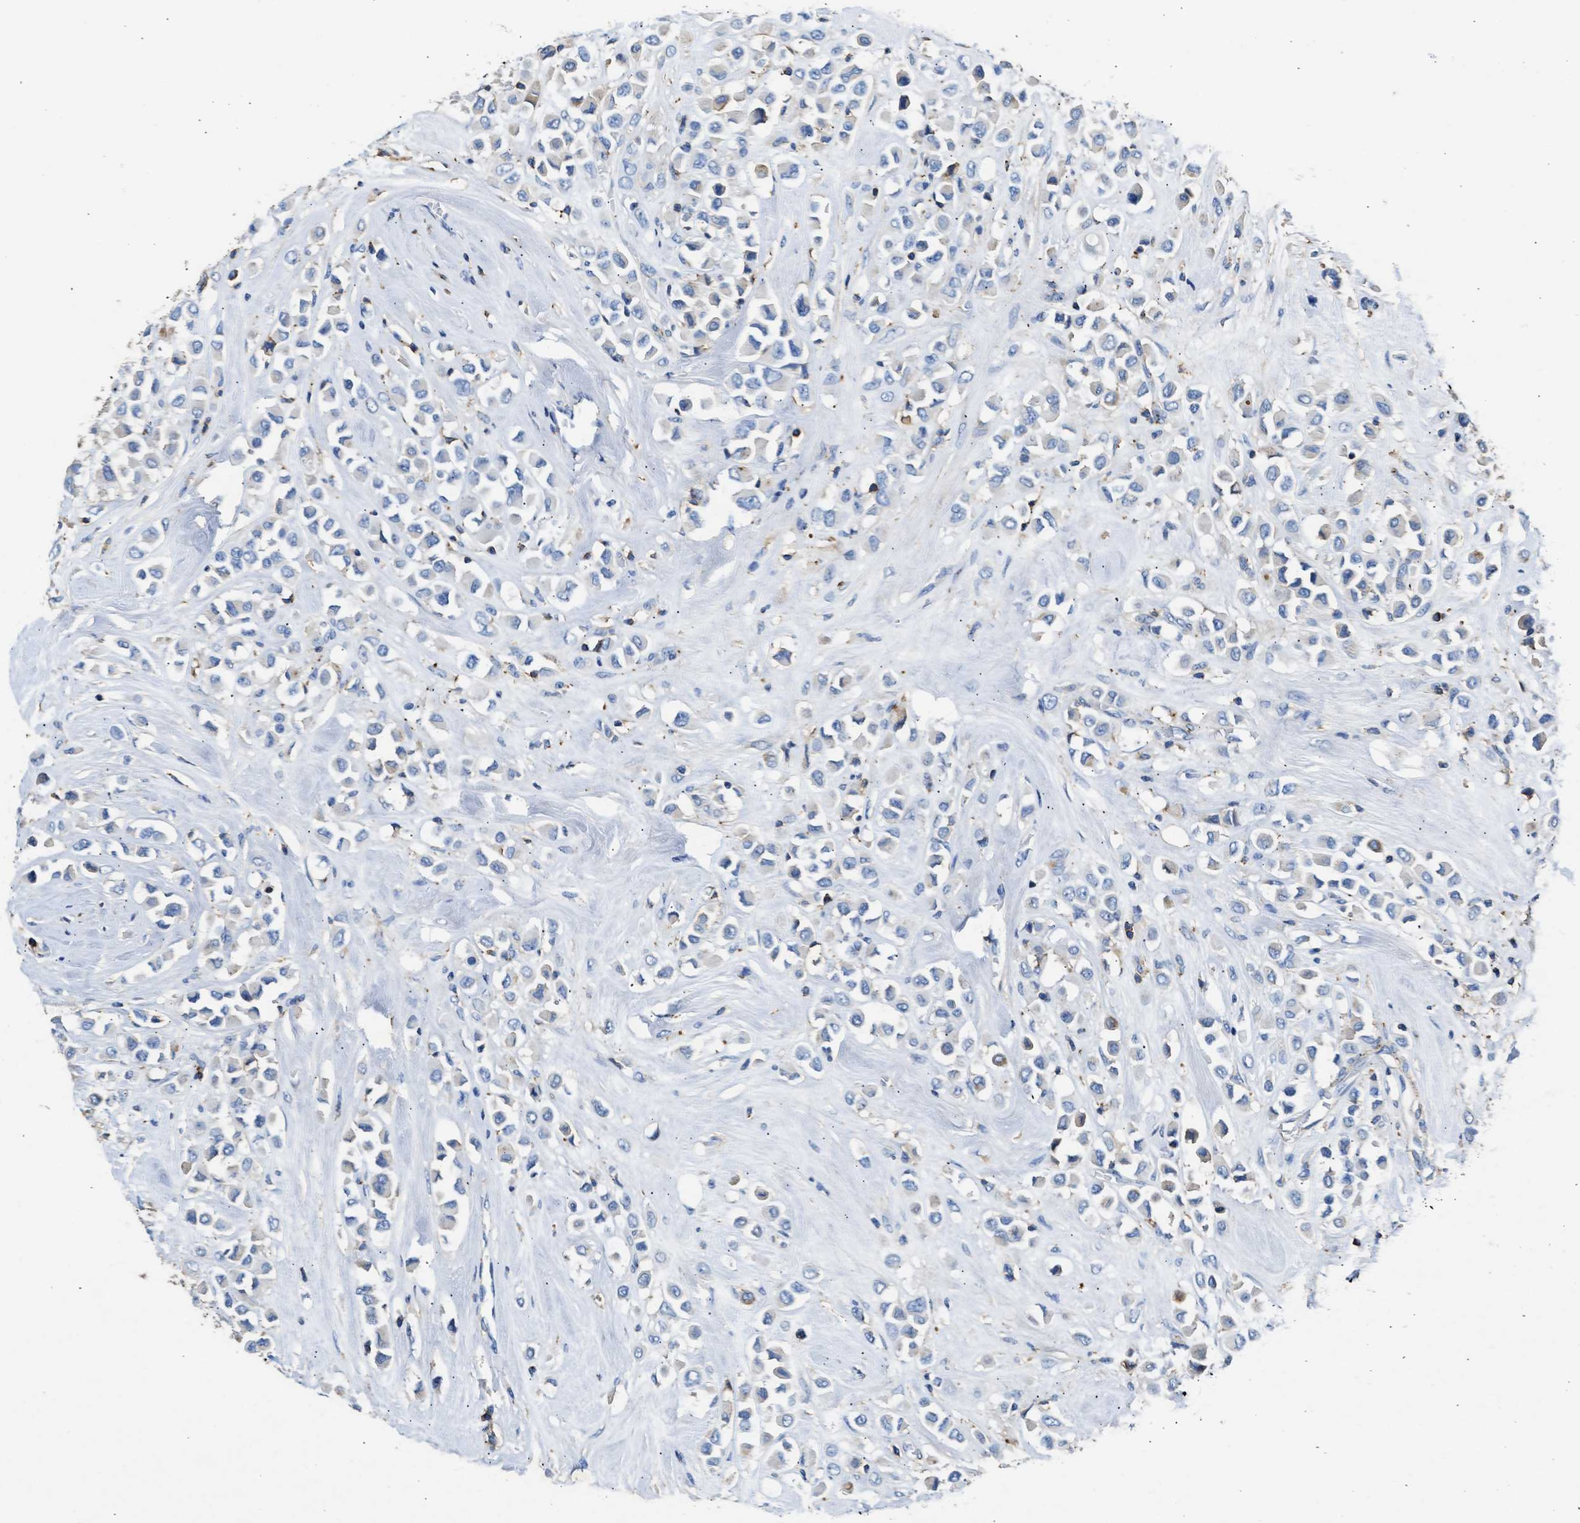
{"staining": {"intensity": "negative", "quantity": "none", "location": "none"}, "tissue": "breast cancer", "cell_type": "Tumor cells", "image_type": "cancer", "snomed": [{"axis": "morphology", "description": "Duct carcinoma"}, {"axis": "topography", "description": "Breast"}], "caption": "This is a histopathology image of IHC staining of breast intraductal carcinoma, which shows no positivity in tumor cells.", "gene": "KCNQ4", "patient": {"sex": "female", "age": 61}}